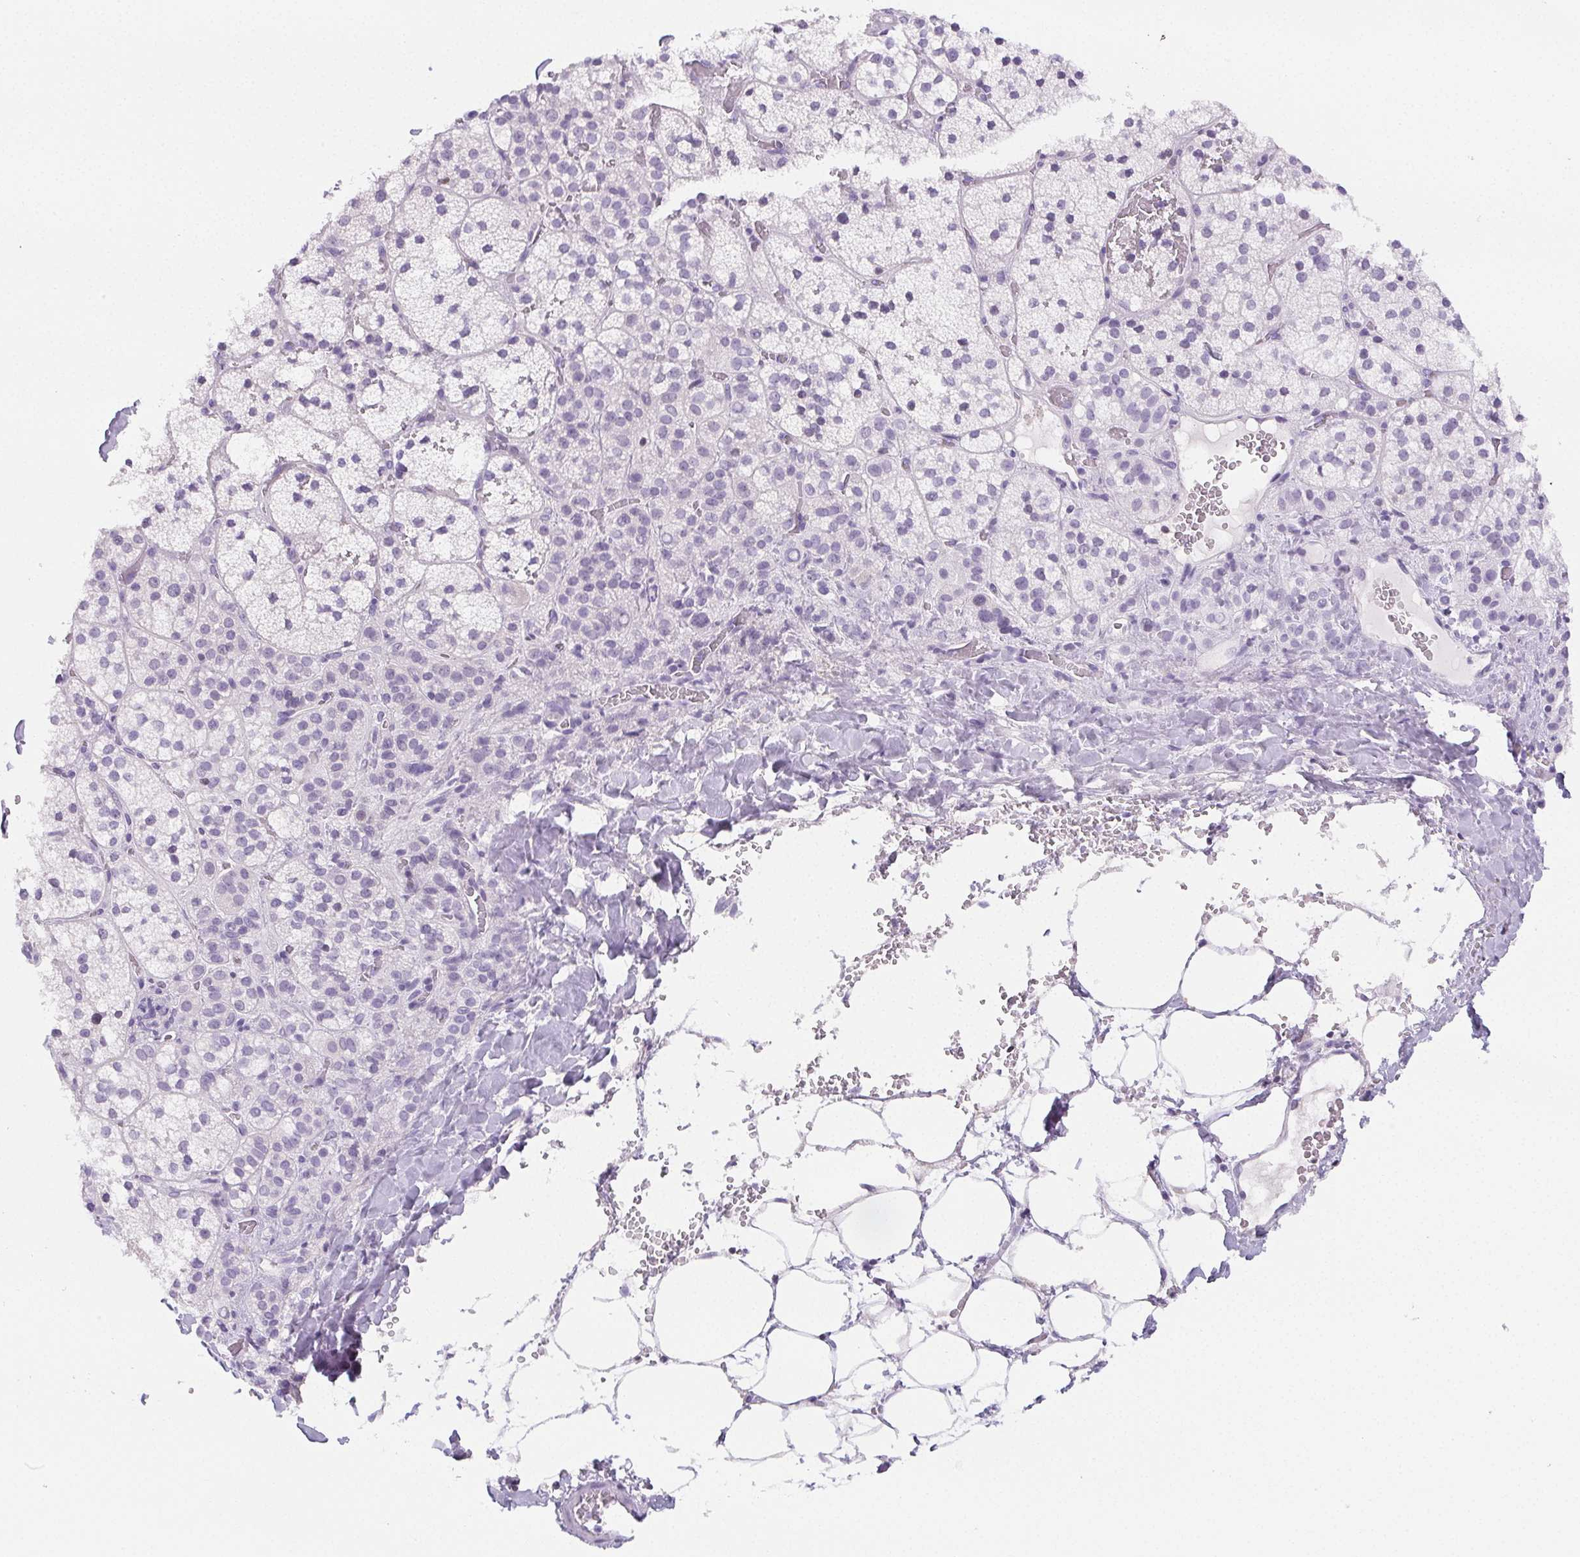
{"staining": {"intensity": "negative", "quantity": "none", "location": "none"}, "tissue": "adrenal gland", "cell_type": "Glandular cells", "image_type": "normal", "snomed": [{"axis": "morphology", "description": "Normal tissue, NOS"}, {"axis": "topography", "description": "Adrenal gland"}], "caption": "DAB (3,3'-diaminobenzidine) immunohistochemical staining of normal adrenal gland shows no significant expression in glandular cells.", "gene": "BEND2", "patient": {"sex": "male", "age": 53}}